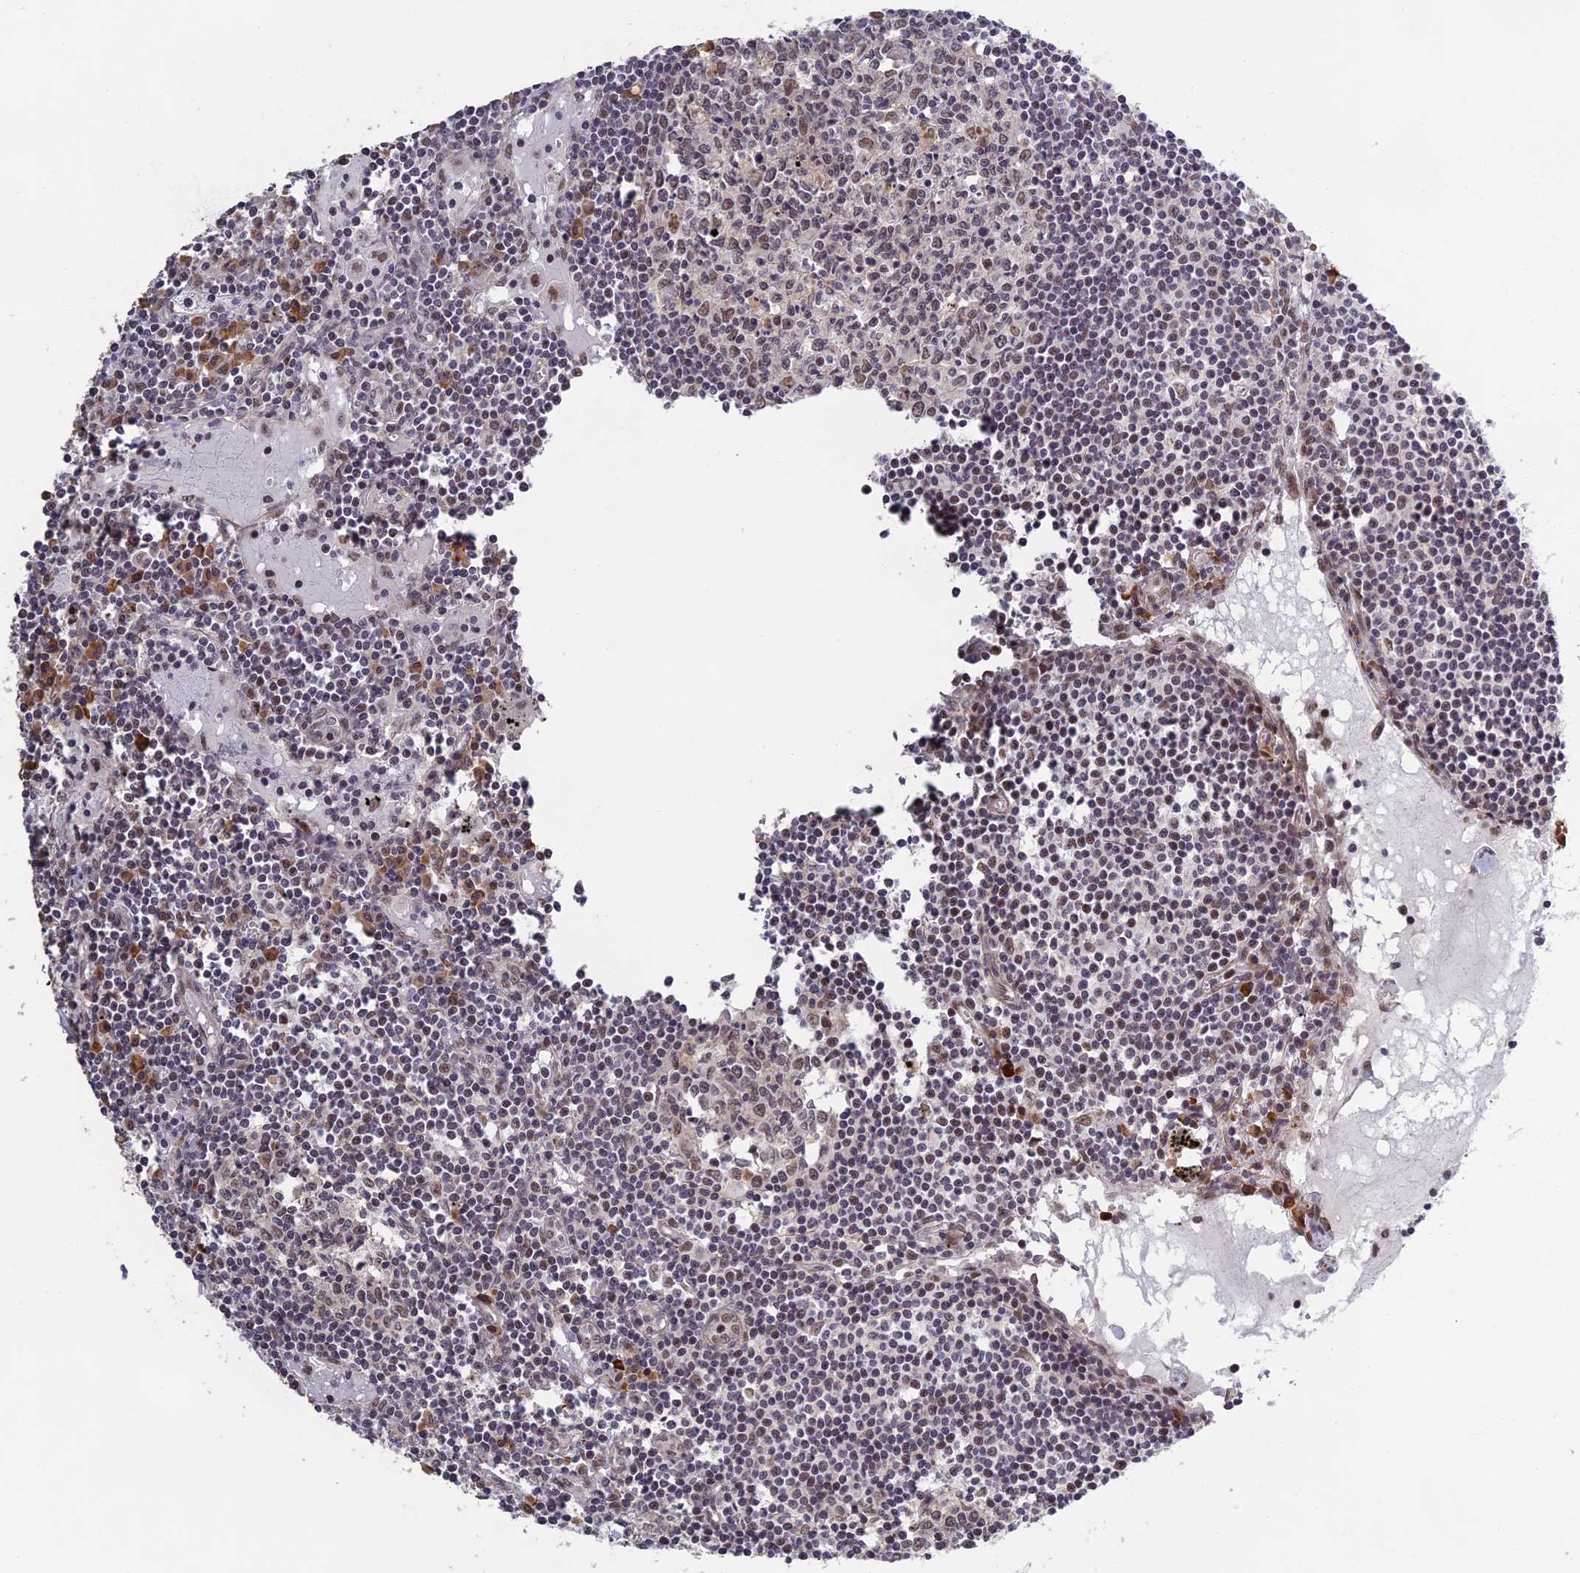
{"staining": {"intensity": "moderate", "quantity": "<25%", "location": "cytoplasmic/membranous,nuclear"}, "tissue": "lymph node", "cell_type": "Germinal center cells", "image_type": "normal", "snomed": [{"axis": "morphology", "description": "Normal tissue, NOS"}, {"axis": "topography", "description": "Lymph node"}], "caption": "Immunohistochemical staining of normal lymph node shows low levels of moderate cytoplasmic/membranous,nuclear expression in approximately <25% of germinal center cells.", "gene": "MORF4L1", "patient": {"sex": "male", "age": 74}}